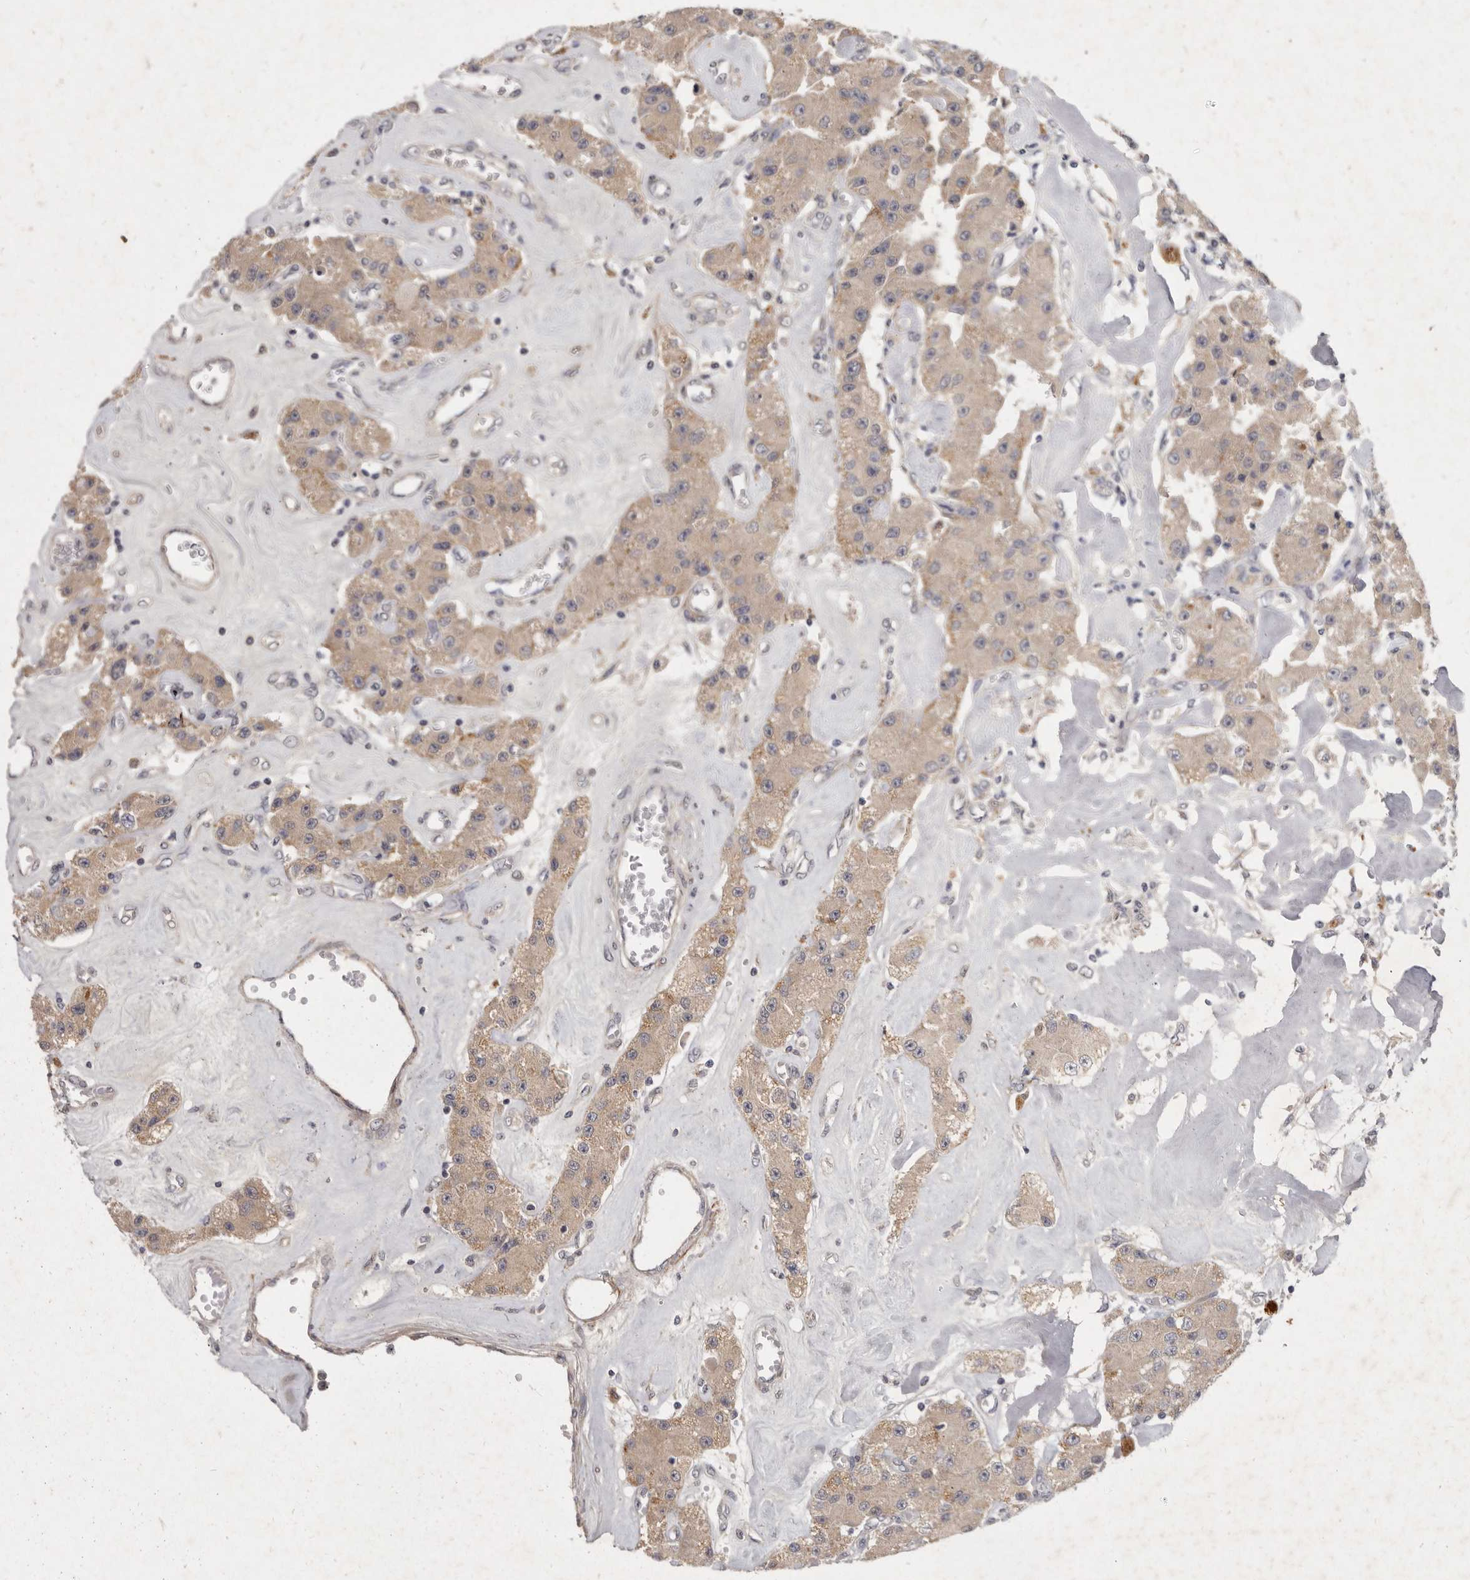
{"staining": {"intensity": "weak", "quantity": ">75%", "location": "cytoplasmic/membranous"}, "tissue": "carcinoid", "cell_type": "Tumor cells", "image_type": "cancer", "snomed": [{"axis": "morphology", "description": "Carcinoid, malignant, NOS"}, {"axis": "topography", "description": "Pancreas"}], "caption": "Immunohistochemical staining of carcinoid exhibits low levels of weak cytoplasmic/membranous staining in about >75% of tumor cells. (Brightfield microscopy of DAB IHC at high magnification).", "gene": "SLC22A1", "patient": {"sex": "male", "age": 41}}